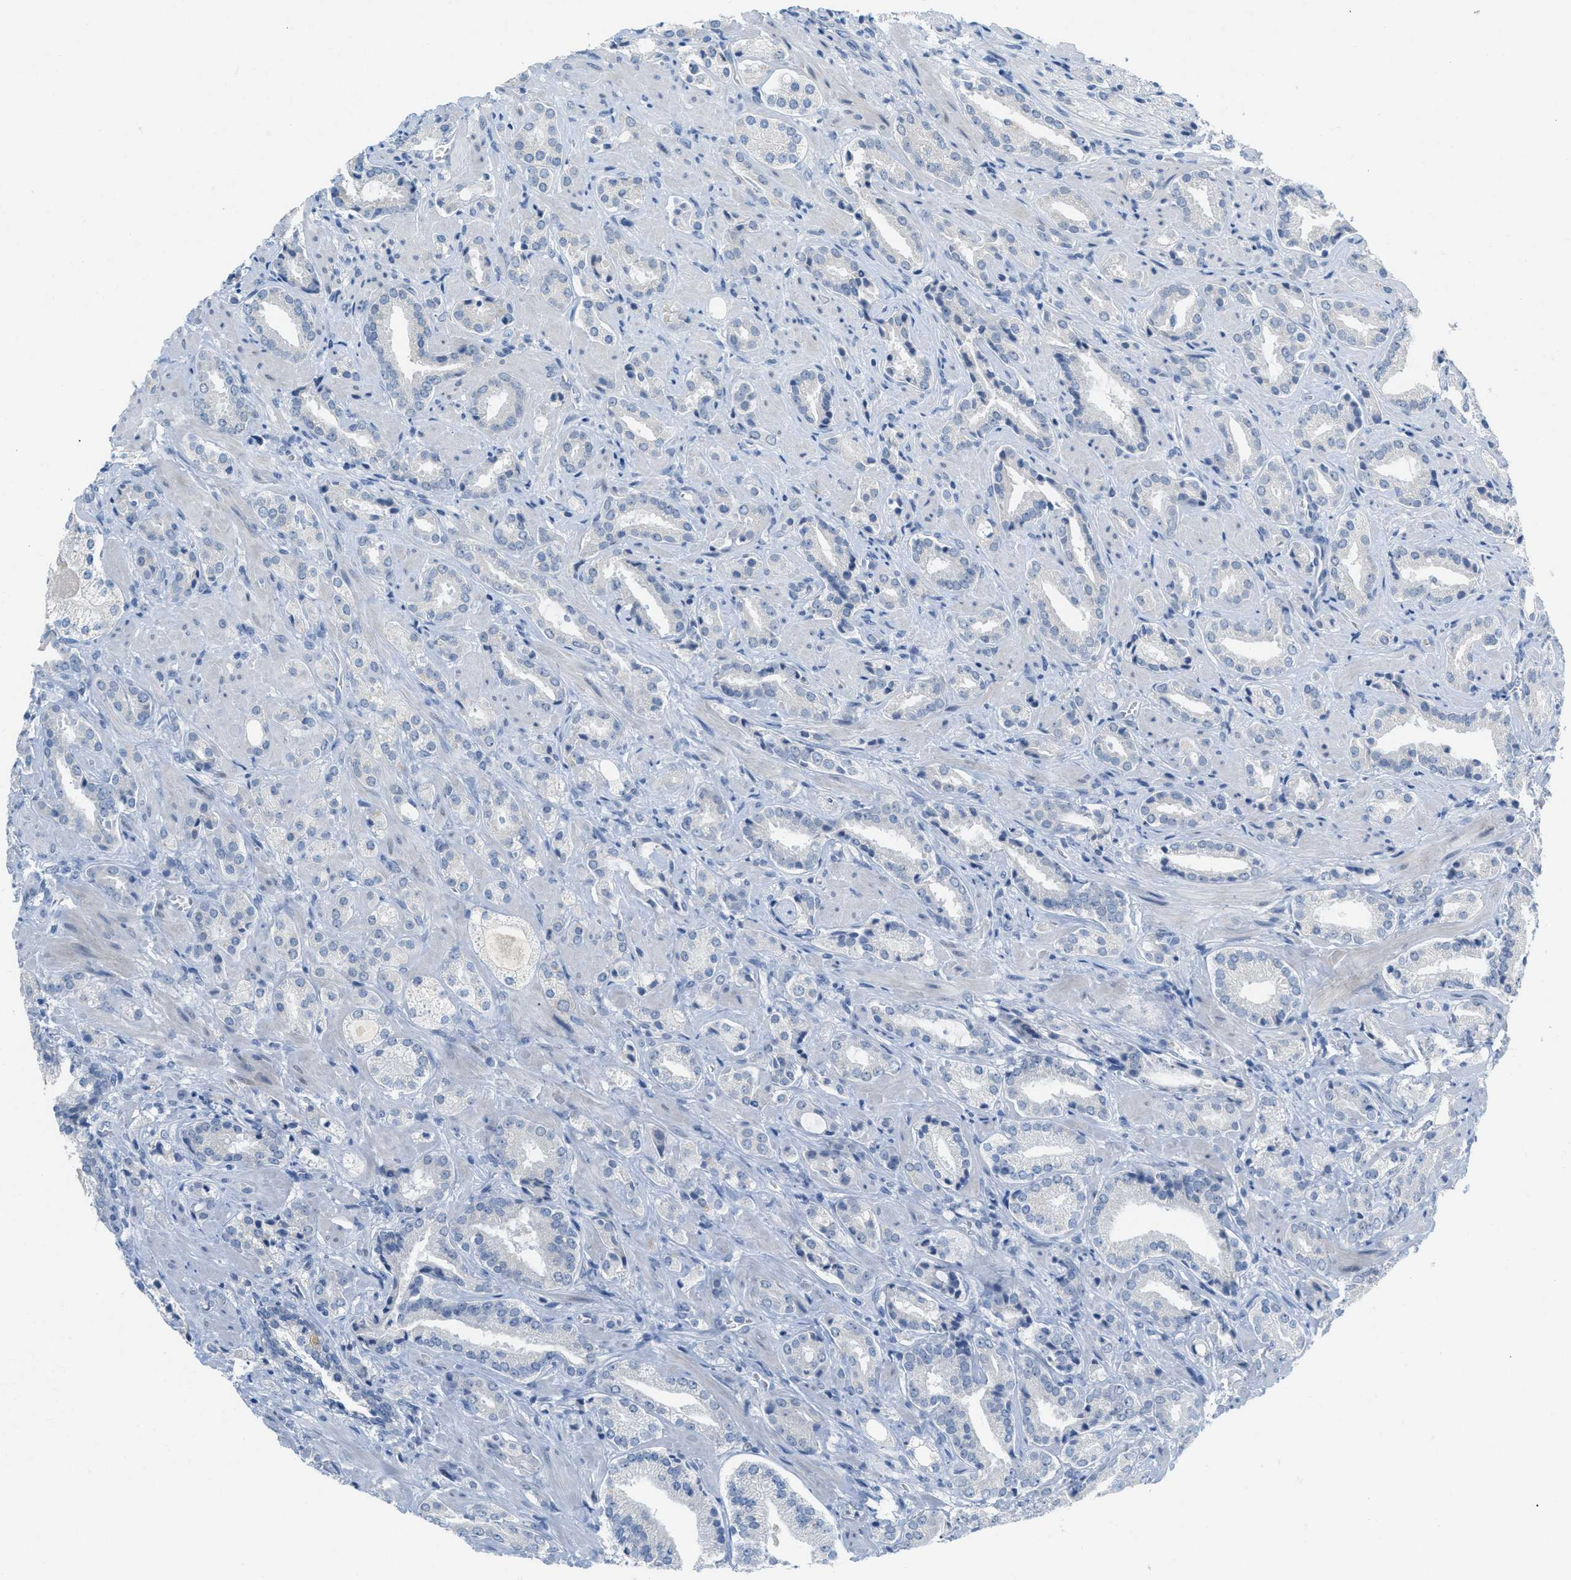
{"staining": {"intensity": "negative", "quantity": "none", "location": "none"}, "tissue": "prostate cancer", "cell_type": "Tumor cells", "image_type": "cancer", "snomed": [{"axis": "morphology", "description": "Adenocarcinoma, High grade"}, {"axis": "topography", "description": "Prostate"}], "caption": "DAB immunohistochemical staining of prostate cancer (adenocarcinoma (high-grade)) demonstrates no significant positivity in tumor cells.", "gene": "HSF2", "patient": {"sex": "male", "age": 64}}